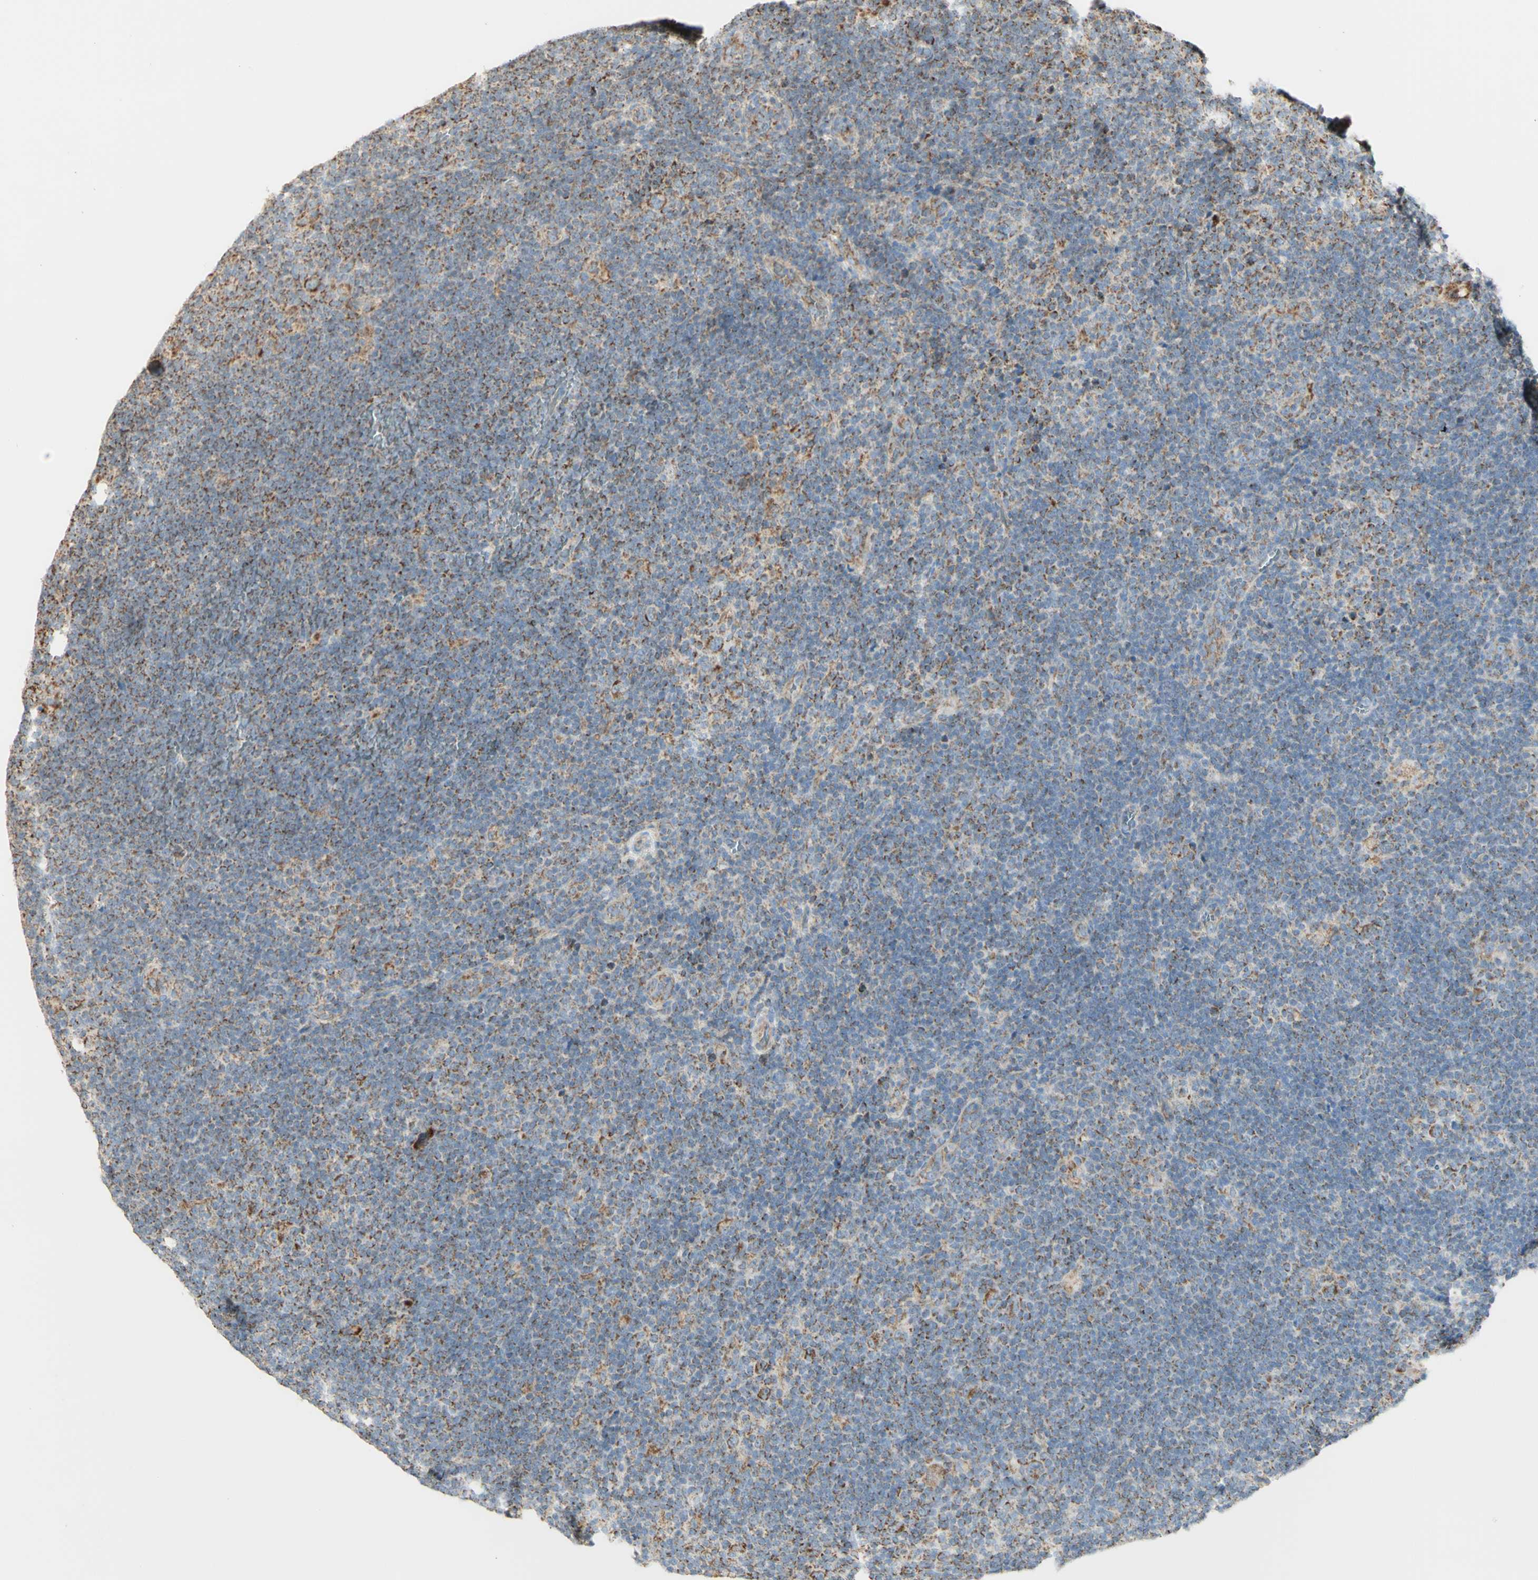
{"staining": {"intensity": "moderate", "quantity": ">75%", "location": "cytoplasmic/membranous"}, "tissue": "lymphoma", "cell_type": "Tumor cells", "image_type": "cancer", "snomed": [{"axis": "morphology", "description": "Hodgkin's disease, NOS"}, {"axis": "topography", "description": "Lymph node"}], "caption": "Protein positivity by immunohistochemistry (IHC) shows moderate cytoplasmic/membranous positivity in about >75% of tumor cells in Hodgkin's disease. The staining was performed using DAB (3,3'-diaminobenzidine), with brown indicating positive protein expression. Nuclei are stained blue with hematoxylin.", "gene": "LETM1", "patient": {"sex": "female", "age": 57}}